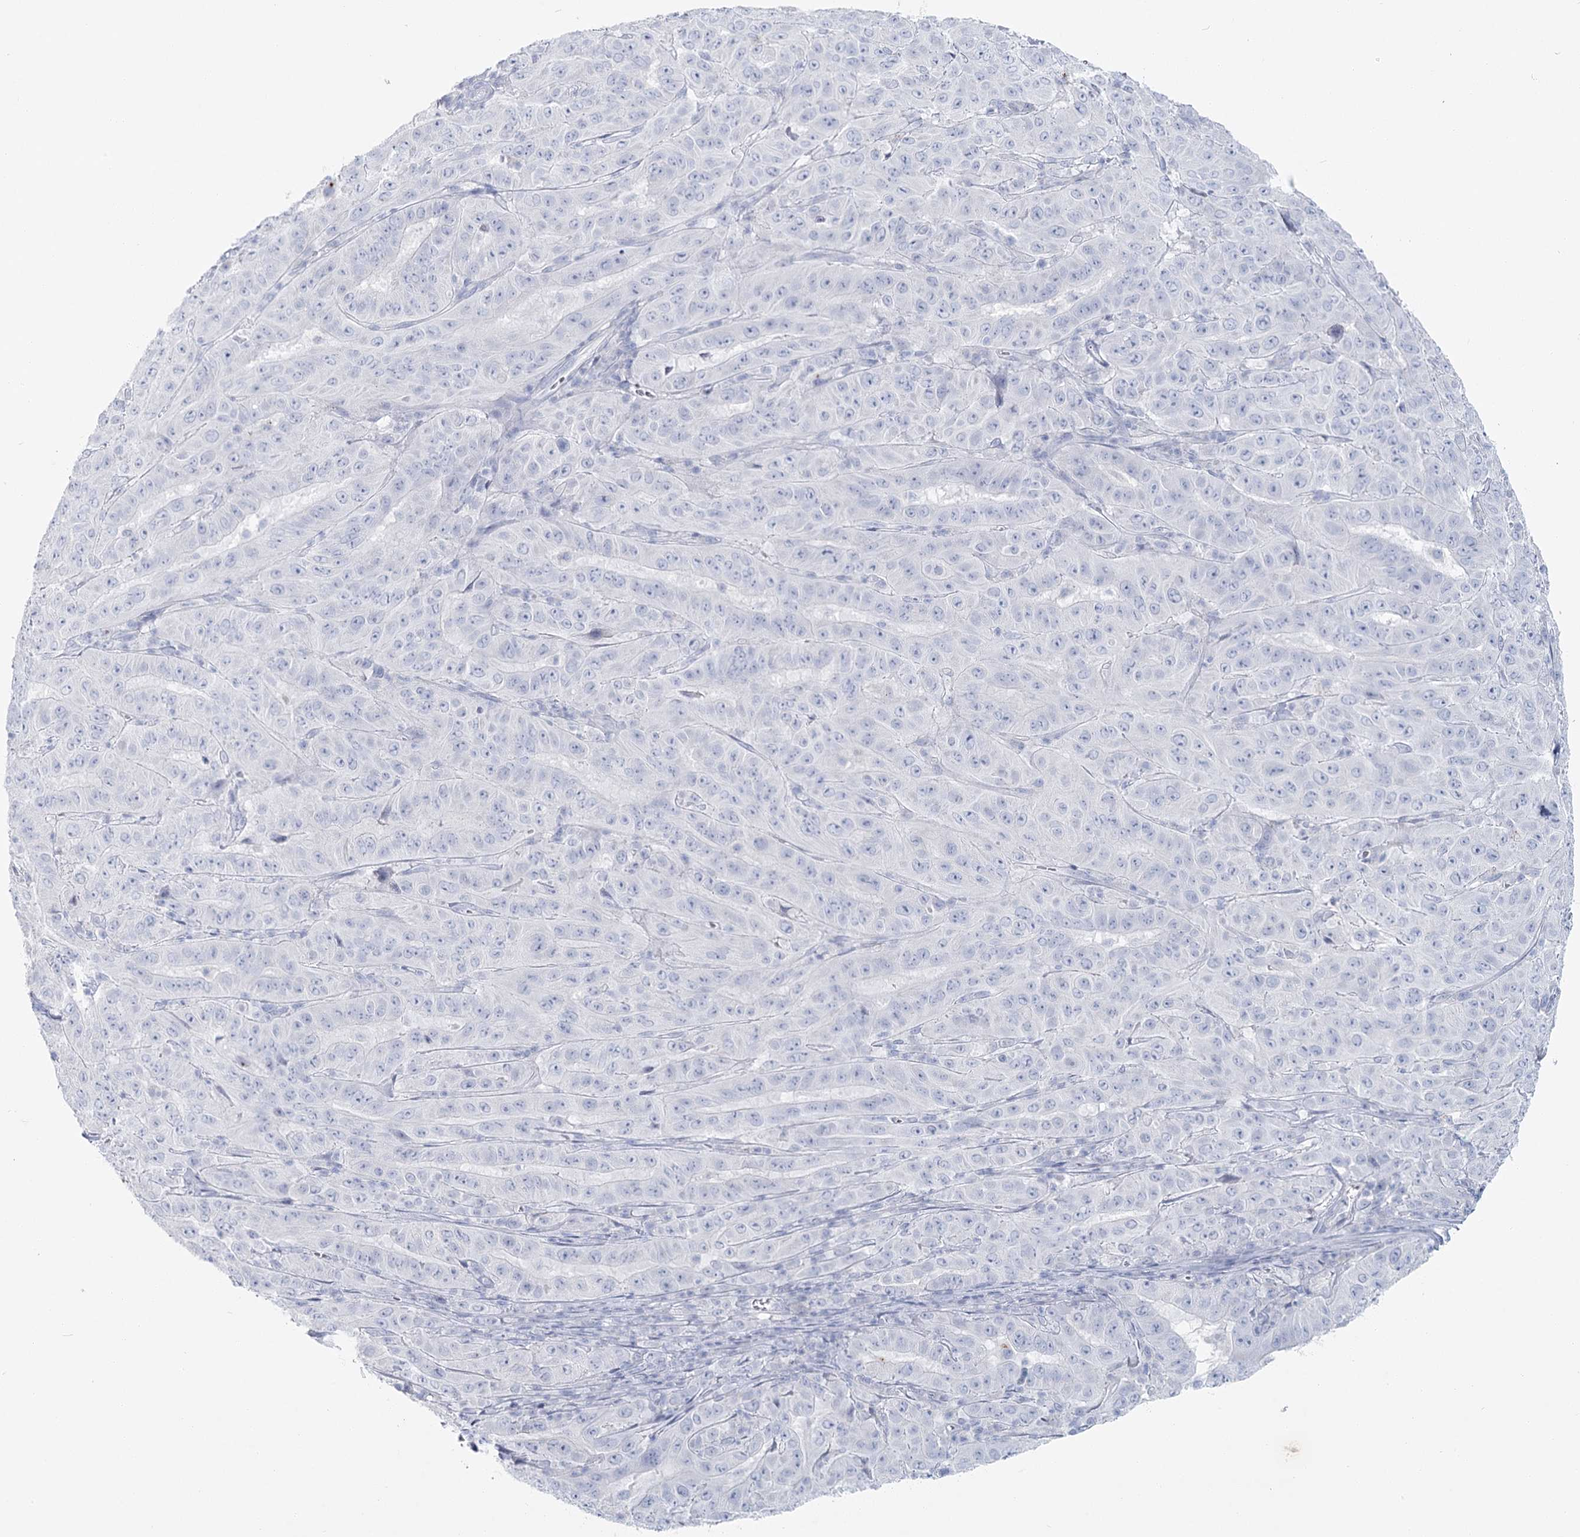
{"staining": {"intensity": "negative", "quantity": "none", "location": "none"}, "tissue": "pancreatic cancer", "cell_type": "Tumor cells", "image_type": "cancer", "snomed": [{"axis": "morphology", "description": "Adenocarcinoma, NOS"}, {"axis": "topography", "description": "Pancreas"}], "caption": "A histopathology image of human pancreatic adenocarcinoma is negative for staining in tumor cells. (Brightfield microscopy of DAB (3,3'-diaminobenzidine) IHC at high magnification).", "gene": "IFIT5", "patient": {"sex": "male", "age": 63}}